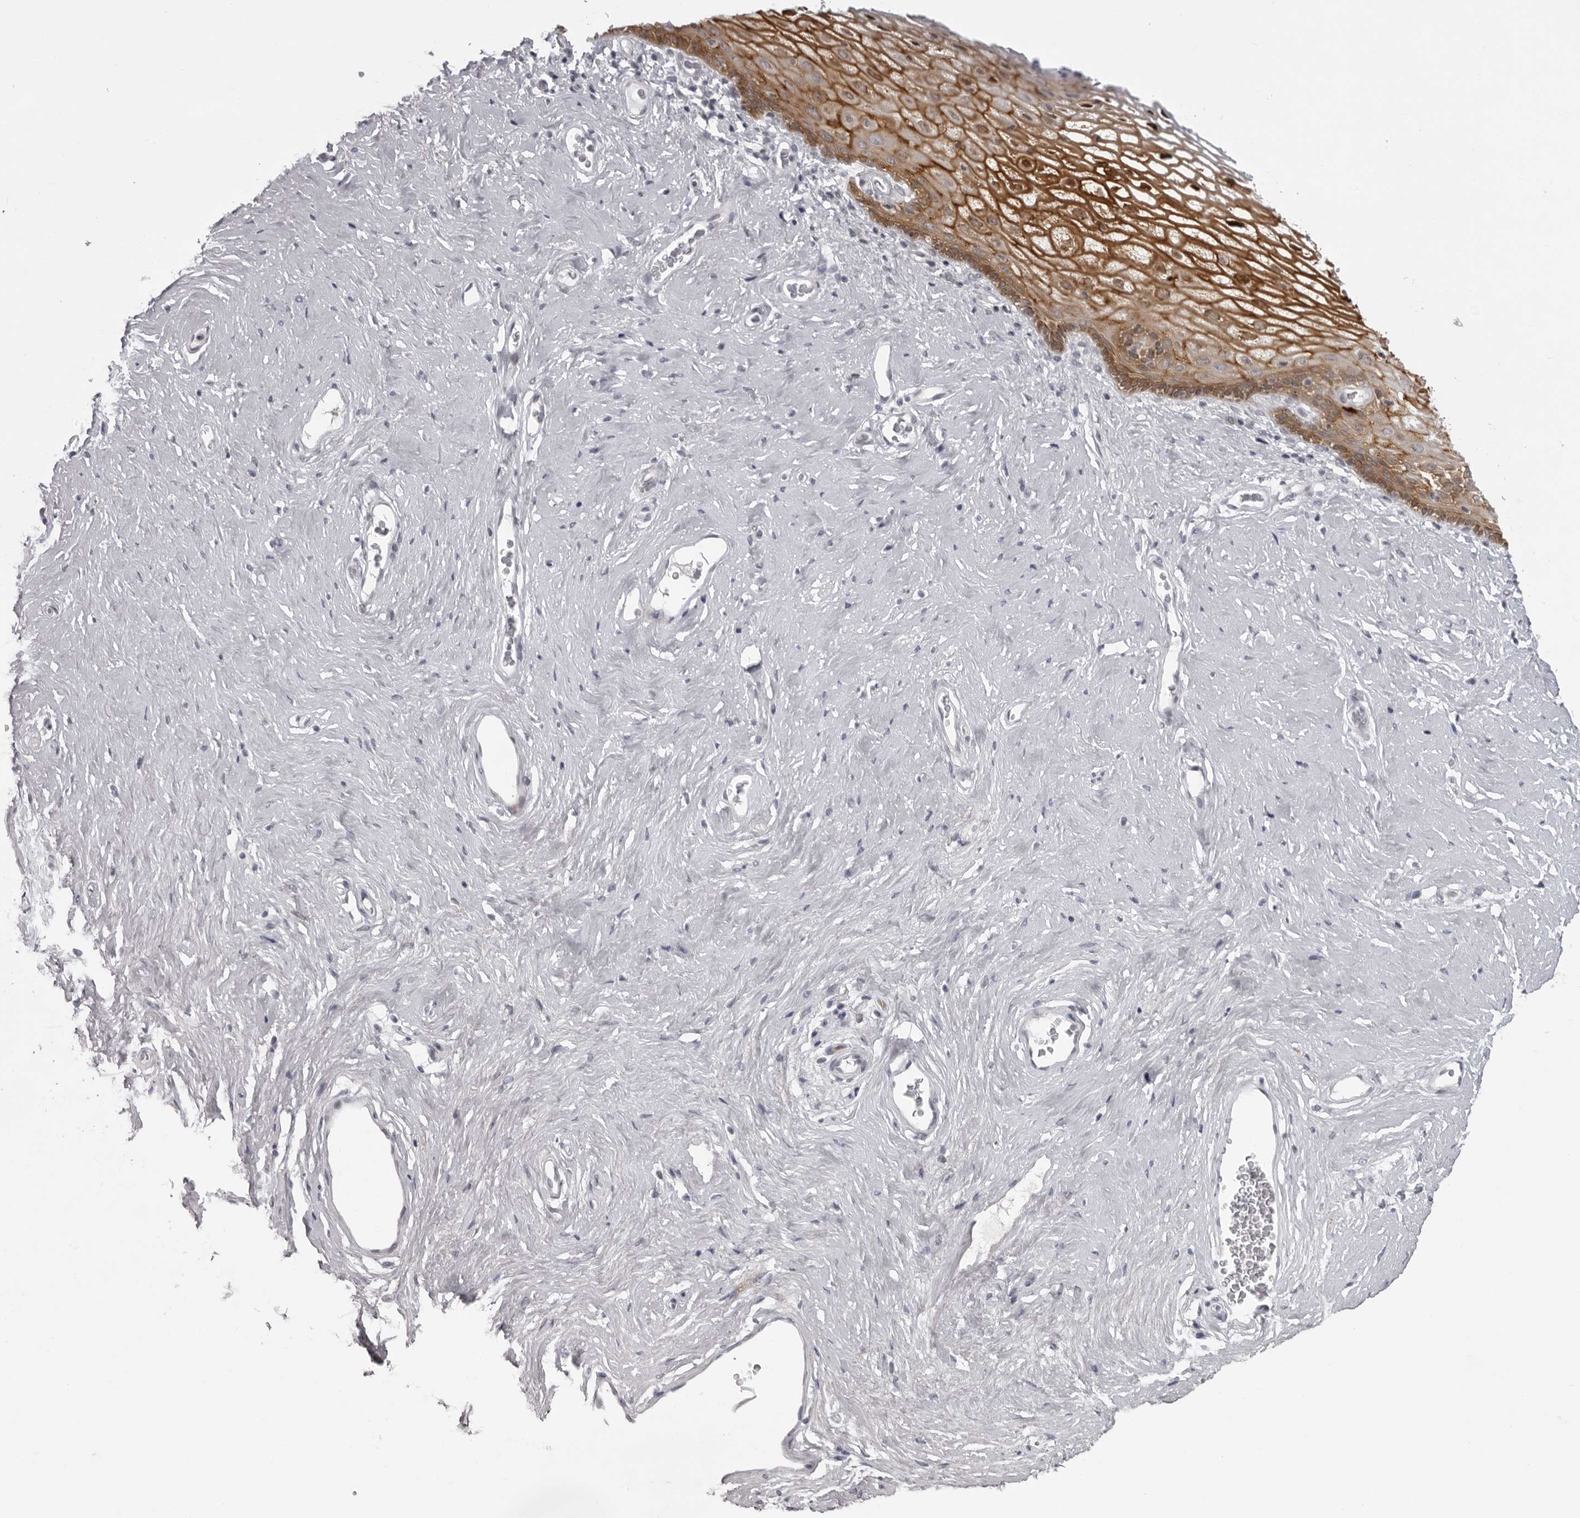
{"staining": {"intensity": "strong", "quantity": ">75%", "location": "cytoplasmic/membranous,nuclear"}, "tissue": "vagina", "cell_type": "Squamous epithelial cells", "image_type": "normal", "snomed": [{"axis": "morphology", "description": "Normal tissue, NOS"}, {"axis": "morphology", "description": "Adenocarcinoma, NOS"}, {"axis": "topography", "description": "Rectum"}, {"axis": "topography", "description": "Vagina"}], "caption": "Strong cytoplasmic/membranous,nuclear staining is appreciated in about >75% of squamous epithelial cells in unremarkable vagina.", "gene": "NUDT18", "patient": {"sex": "female", "age": 71}}